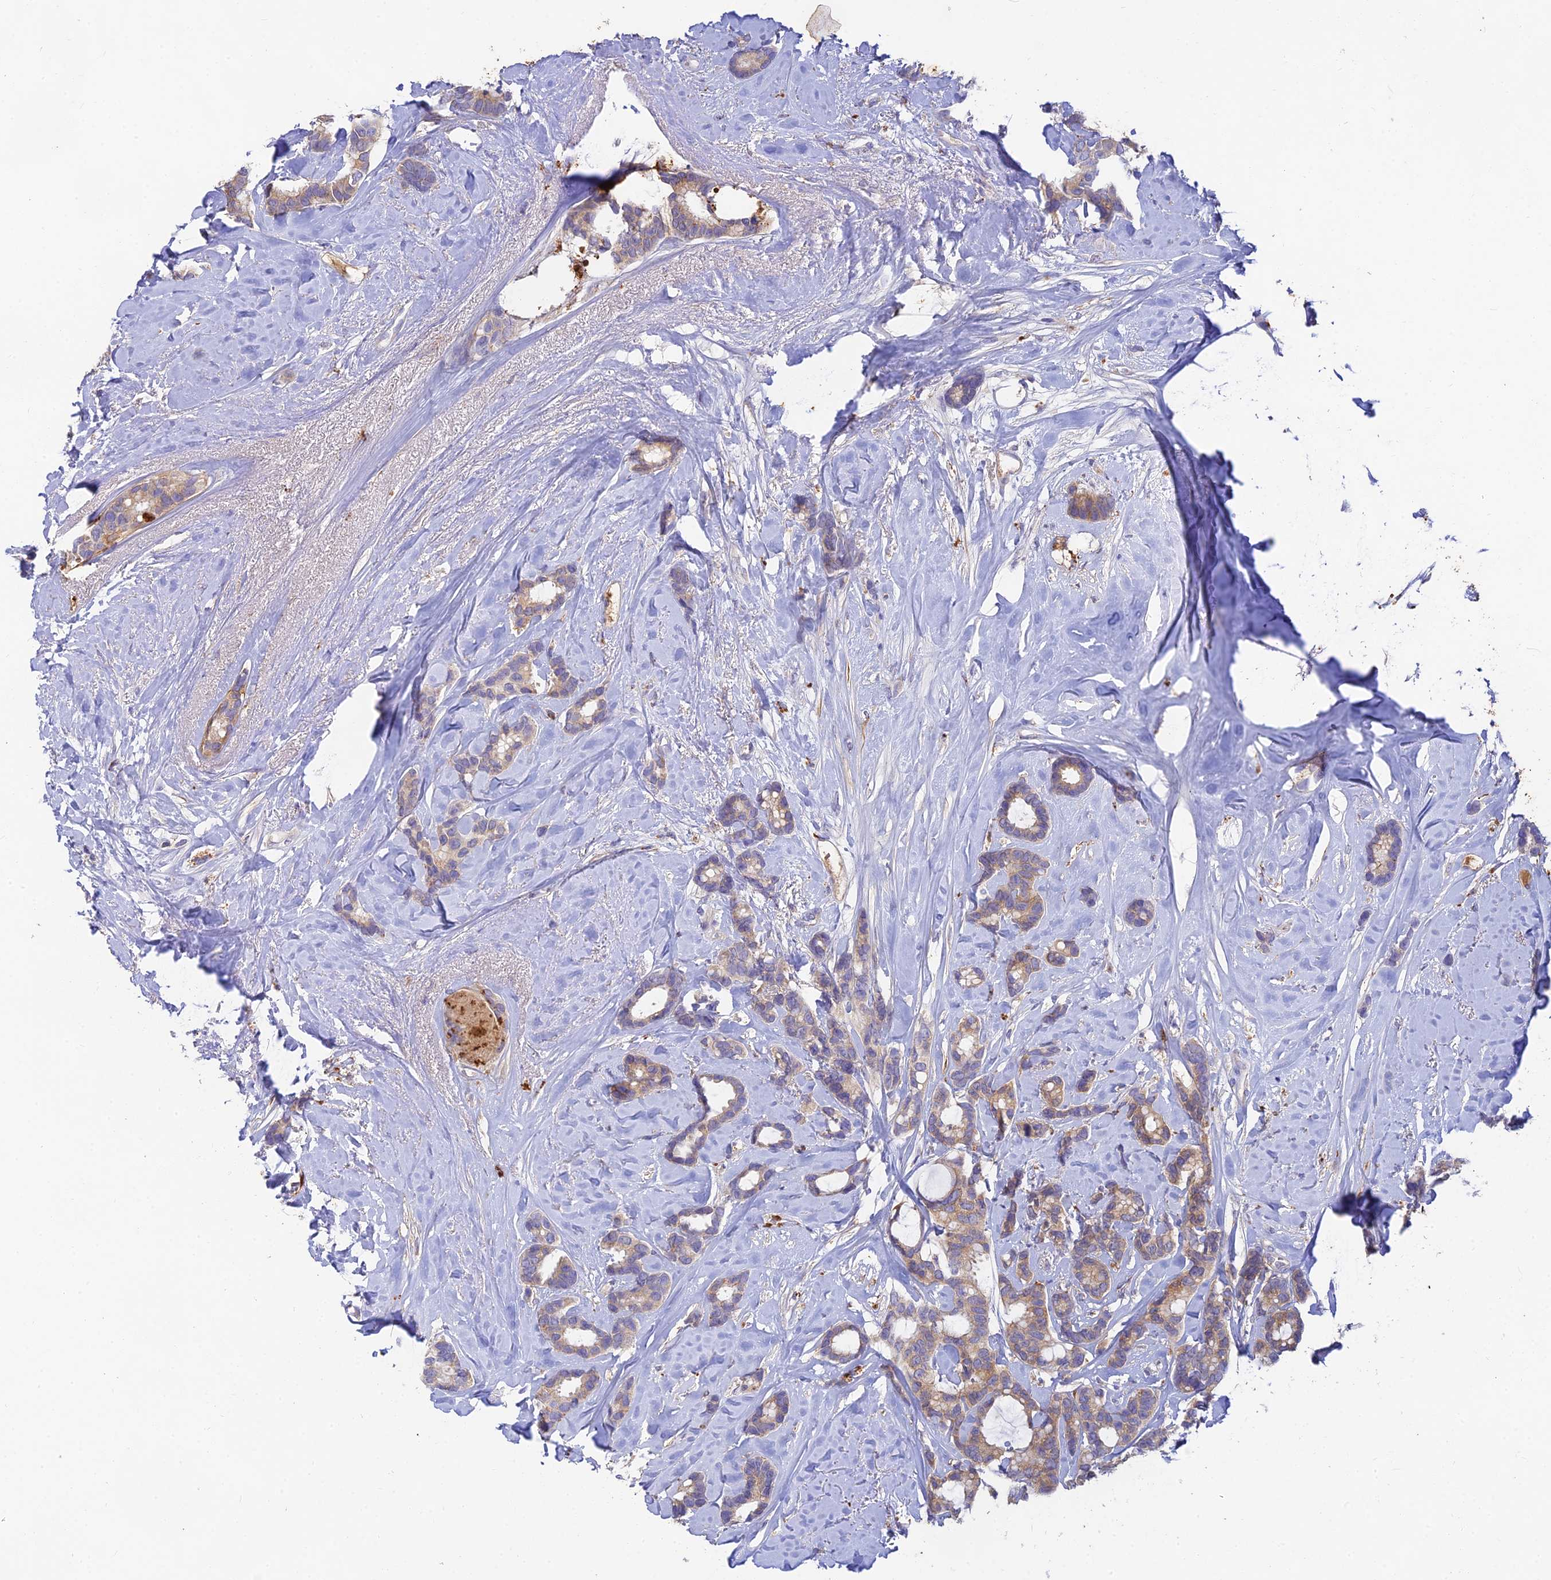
{"staining": {"intensity": "moderate", "quantity": ">75%", "location": "cytoplasmic/membranous"}, "tissue": "breast cancer", "cell_type": "Tumor cells", "image_type": "cancer", "snomed": [{"axis": "morphology", "description": "Duct carcinoma"}, {"axis": "topography", "description": "Breast"}], "caption": "Human breast cancer stained for a protein (brown) shows moderate cytoplasmic/membranous positive expression in approximately >75% of tumor cells.", "gene": "ACSM5", "patient": {"sex": "female", "age": 87}}